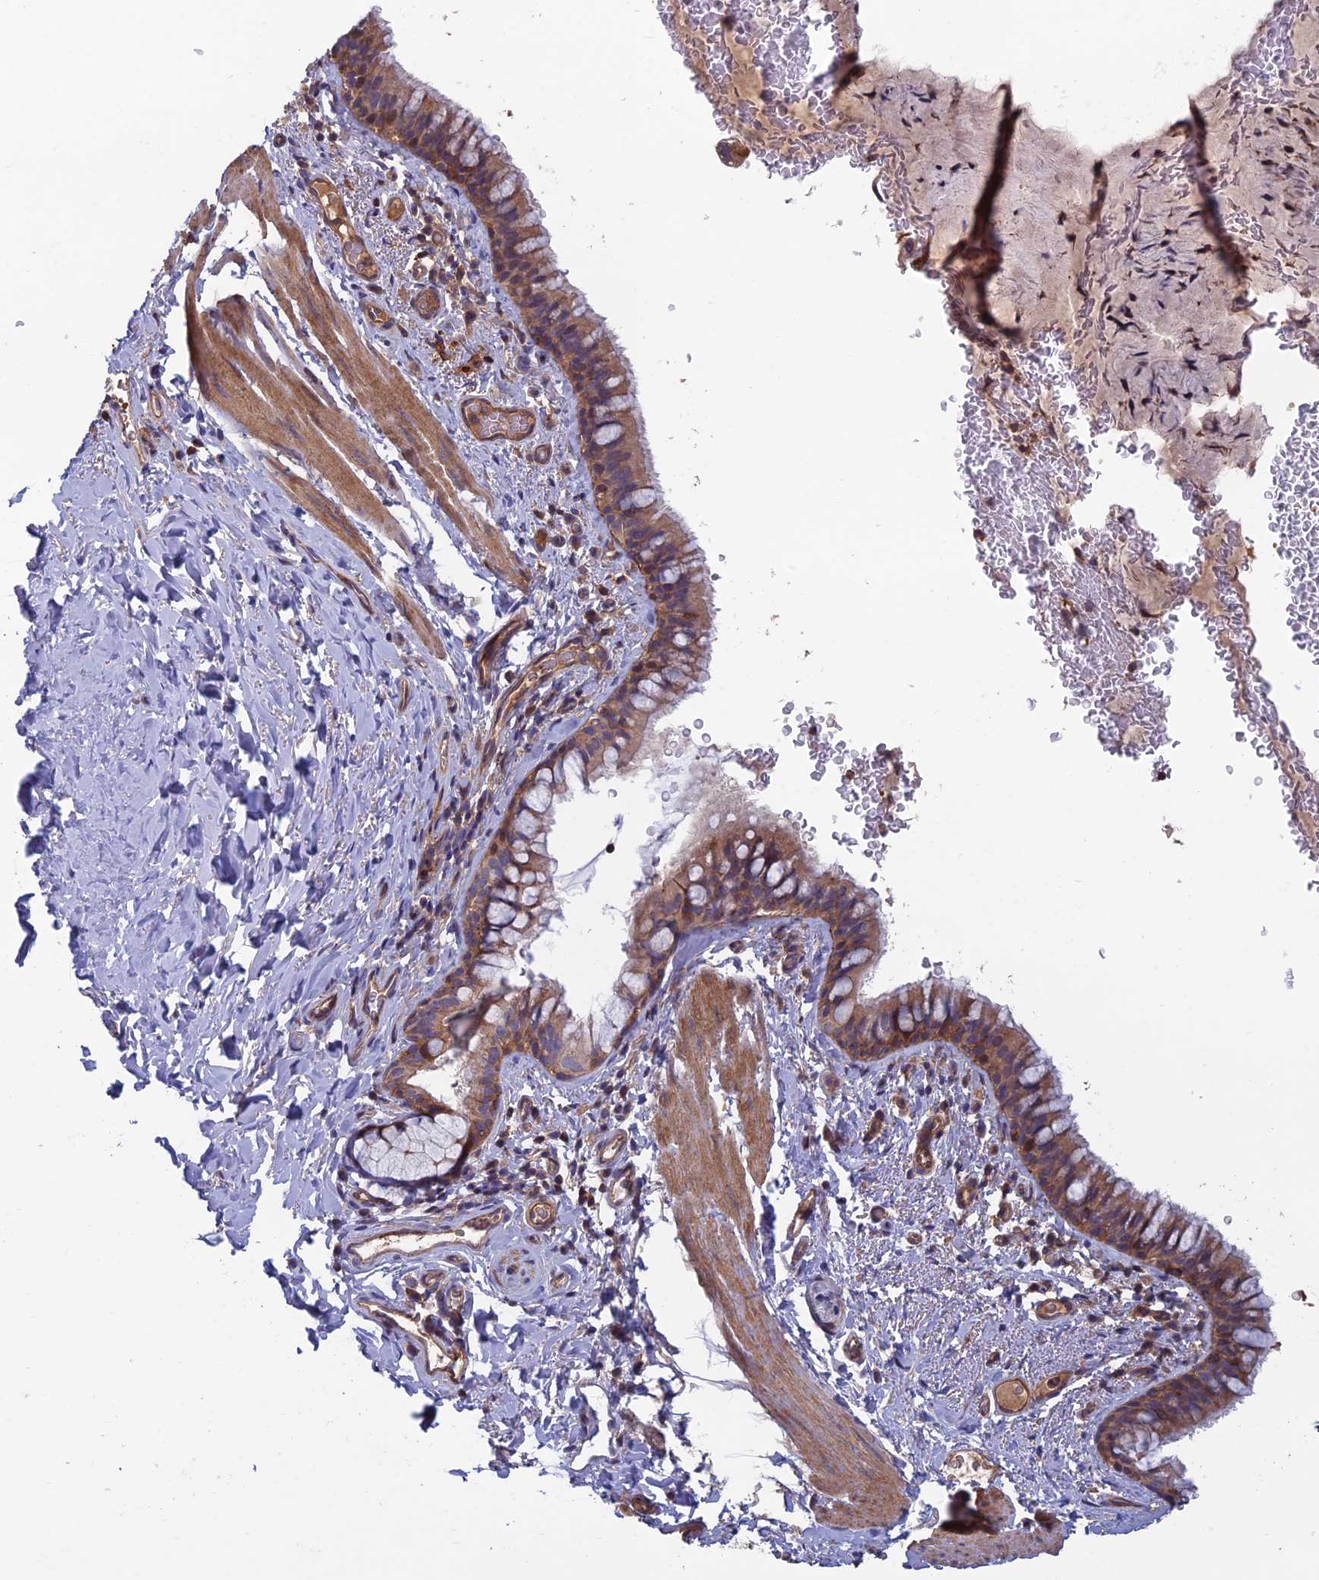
{"staining": {"intensity": "weak", "quantity": ">75%", "location": "cytoplasmic/membranous"}, "tissue": "bronchus", "cell_type": "Respiratory epithelial cells", "image_type": "normal", "snomed": [{"axis": "morphology", "description": "Normal tissue, NOS"}, {"axis": "topography", "description": "Cartilage tissue"}, {"axis": "topography", "description": "Bronchus"}], "caption": "High-power microscopy captured an immunohistochemistry (IHC) photomicrograph of unremarkable bronchus, revealing weak cytoplasmic/membranous staining in approximately >75% of respiratory epithelial cells.", "gene": "C15orf62", "patient": {"sex": "female", "age": 36}}